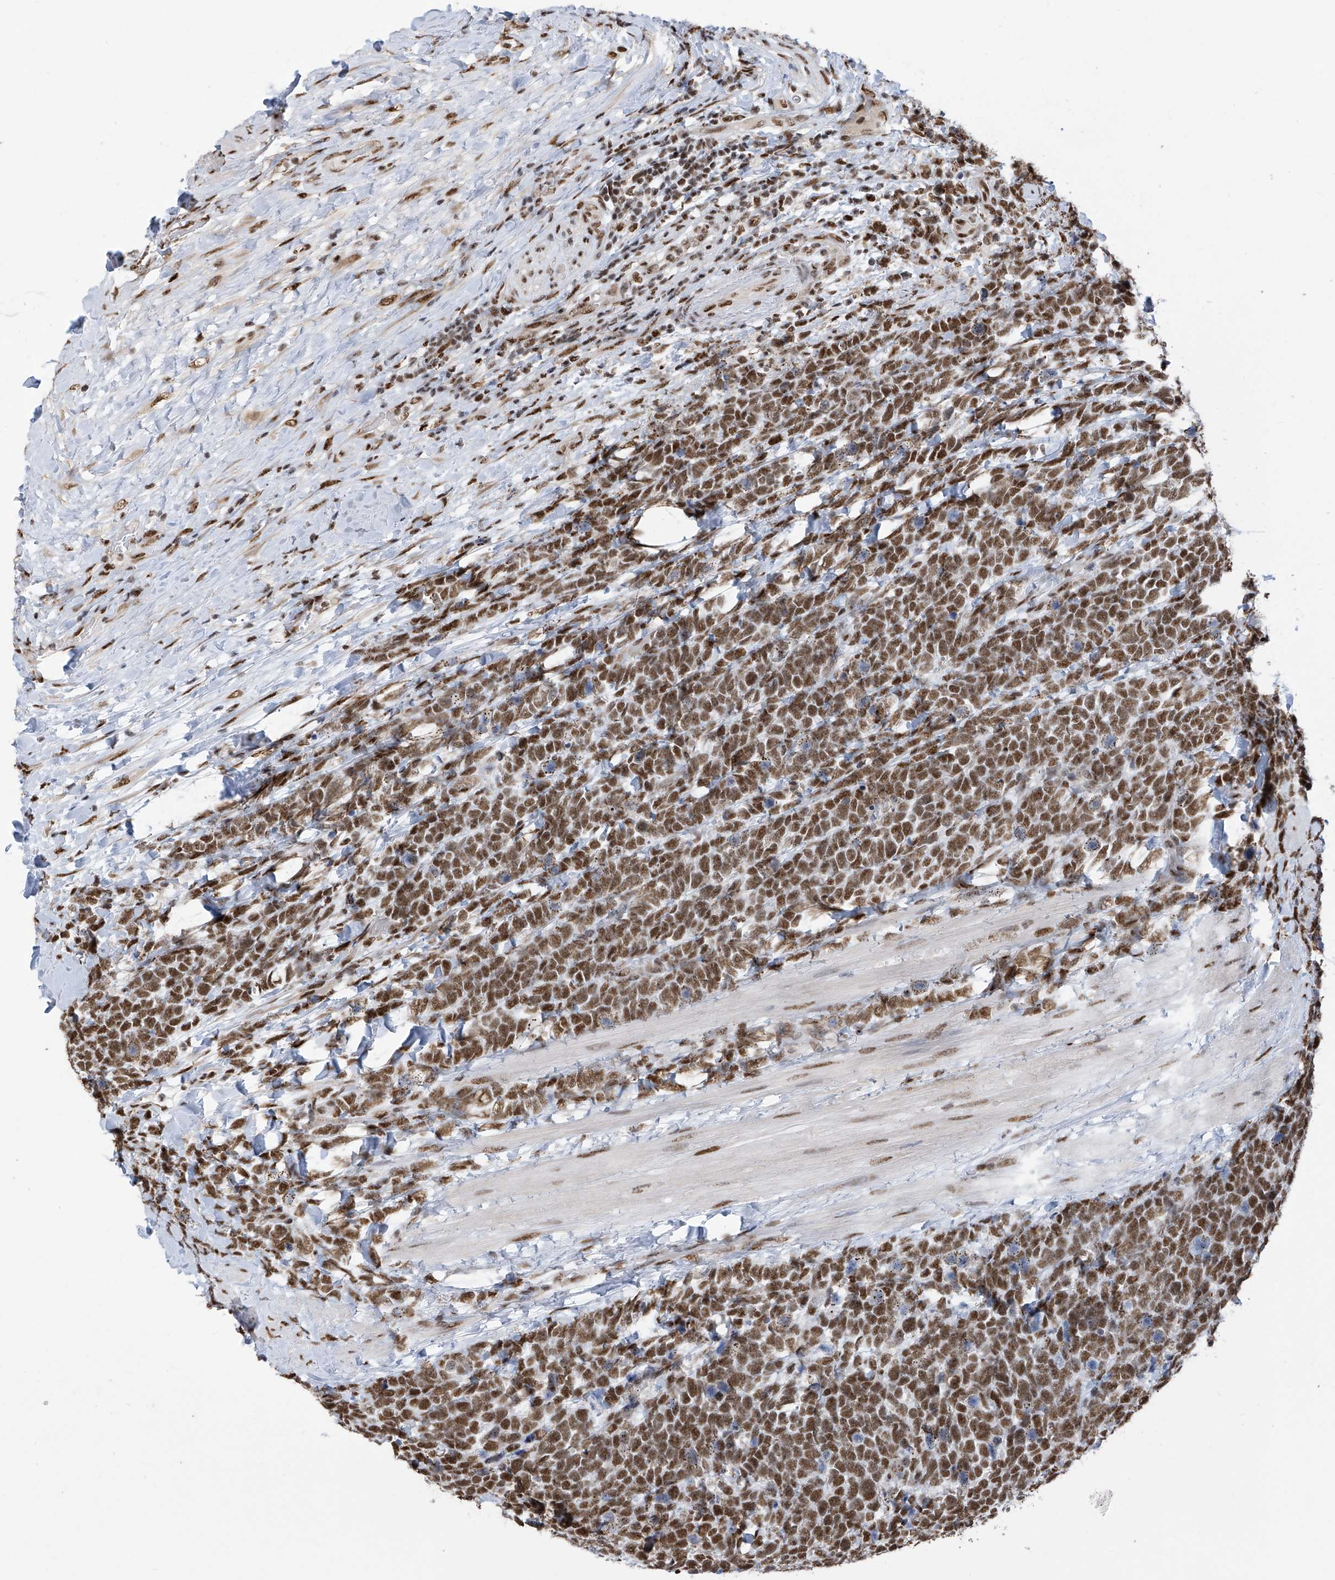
{"staining": {"intensity": "moderate", "quantity": ">75%", "location": "nuclear"}, "tissue": "urothelial cancer", "cell_type": "Tumor cells", "image_type": "cancer", "snomed": [{"axis": "morphology", "description": "Urothelial carcinoma, High grade"}, {"axis": "topography", "description": "Urinary bladder"}], "caption": "A brown stain labels moderate nuclear expression of a protein in urothelial carcinoma (high-grade) tumor cells.", "gene": "APLF", "patient": {"sex": "female", "age": 82}}